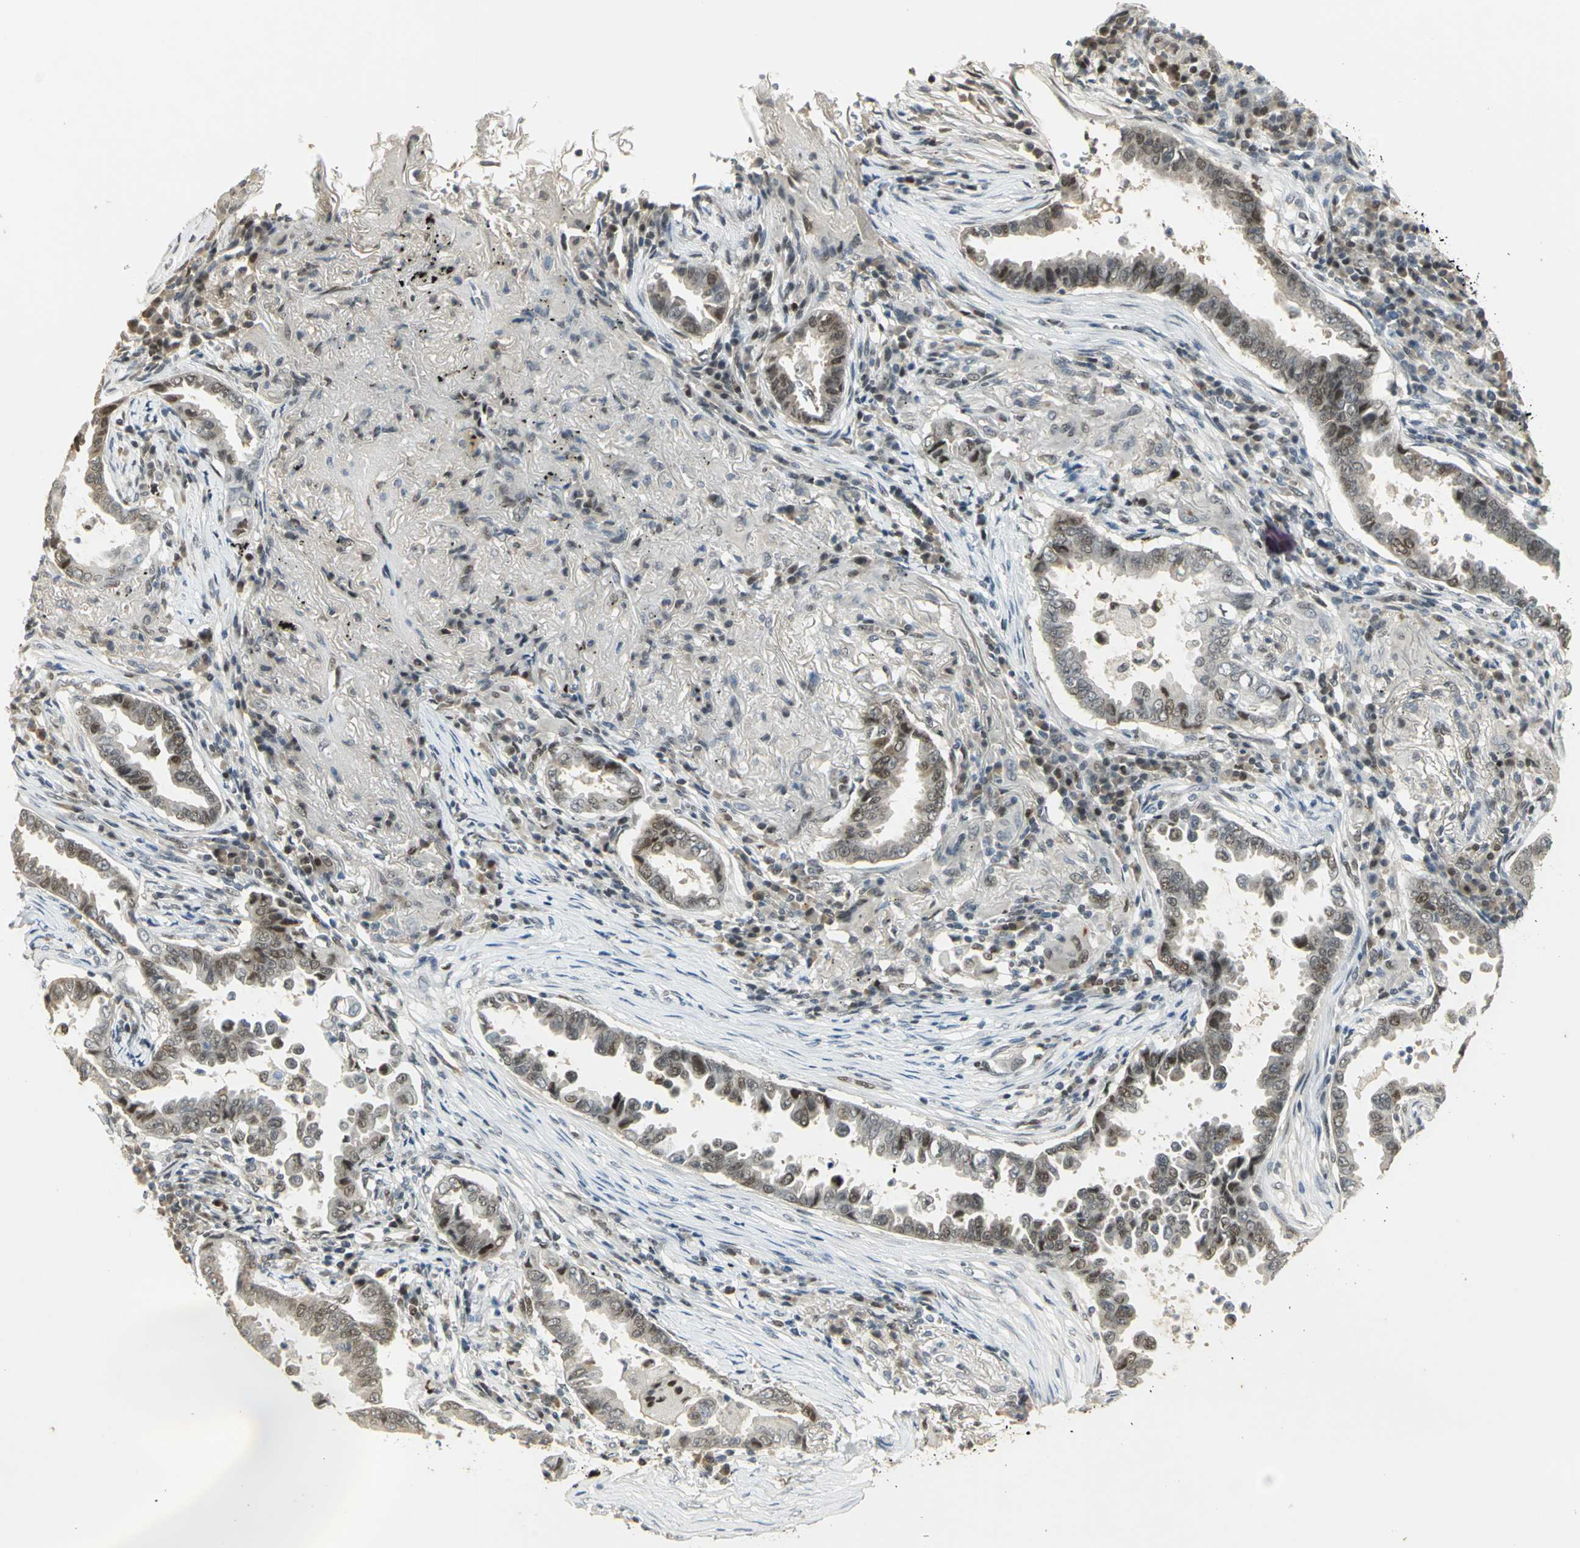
{"staining": {"intensity": "moderate", "quantity": ">75%", "location": "cytoplasmic/membranous,nuclear"}, "tissue": "lung cancer", "cell_type": "Tumor cells", "image_type": "cancer", "snomed": [{"axis": "morphology", "description": "Normal tissue, NOS"}, {"axis": "morphology", "description": "Inflammation, NOS"}, {"axis": "morphology", "description": "Adenocarcinoma, NOS"}, {"axis": "topography", "description": "Lung"}], "caption": "IHC (DAB (3,3'-diaminobenzidine)) staining of human lung adenocarcinoma reveals moderate cytoplasmic/membranous and nuclear protein staining in about >75% of tumor cells.", "gene": "AK6", "patient": {"sex": "female", "age": 64}}